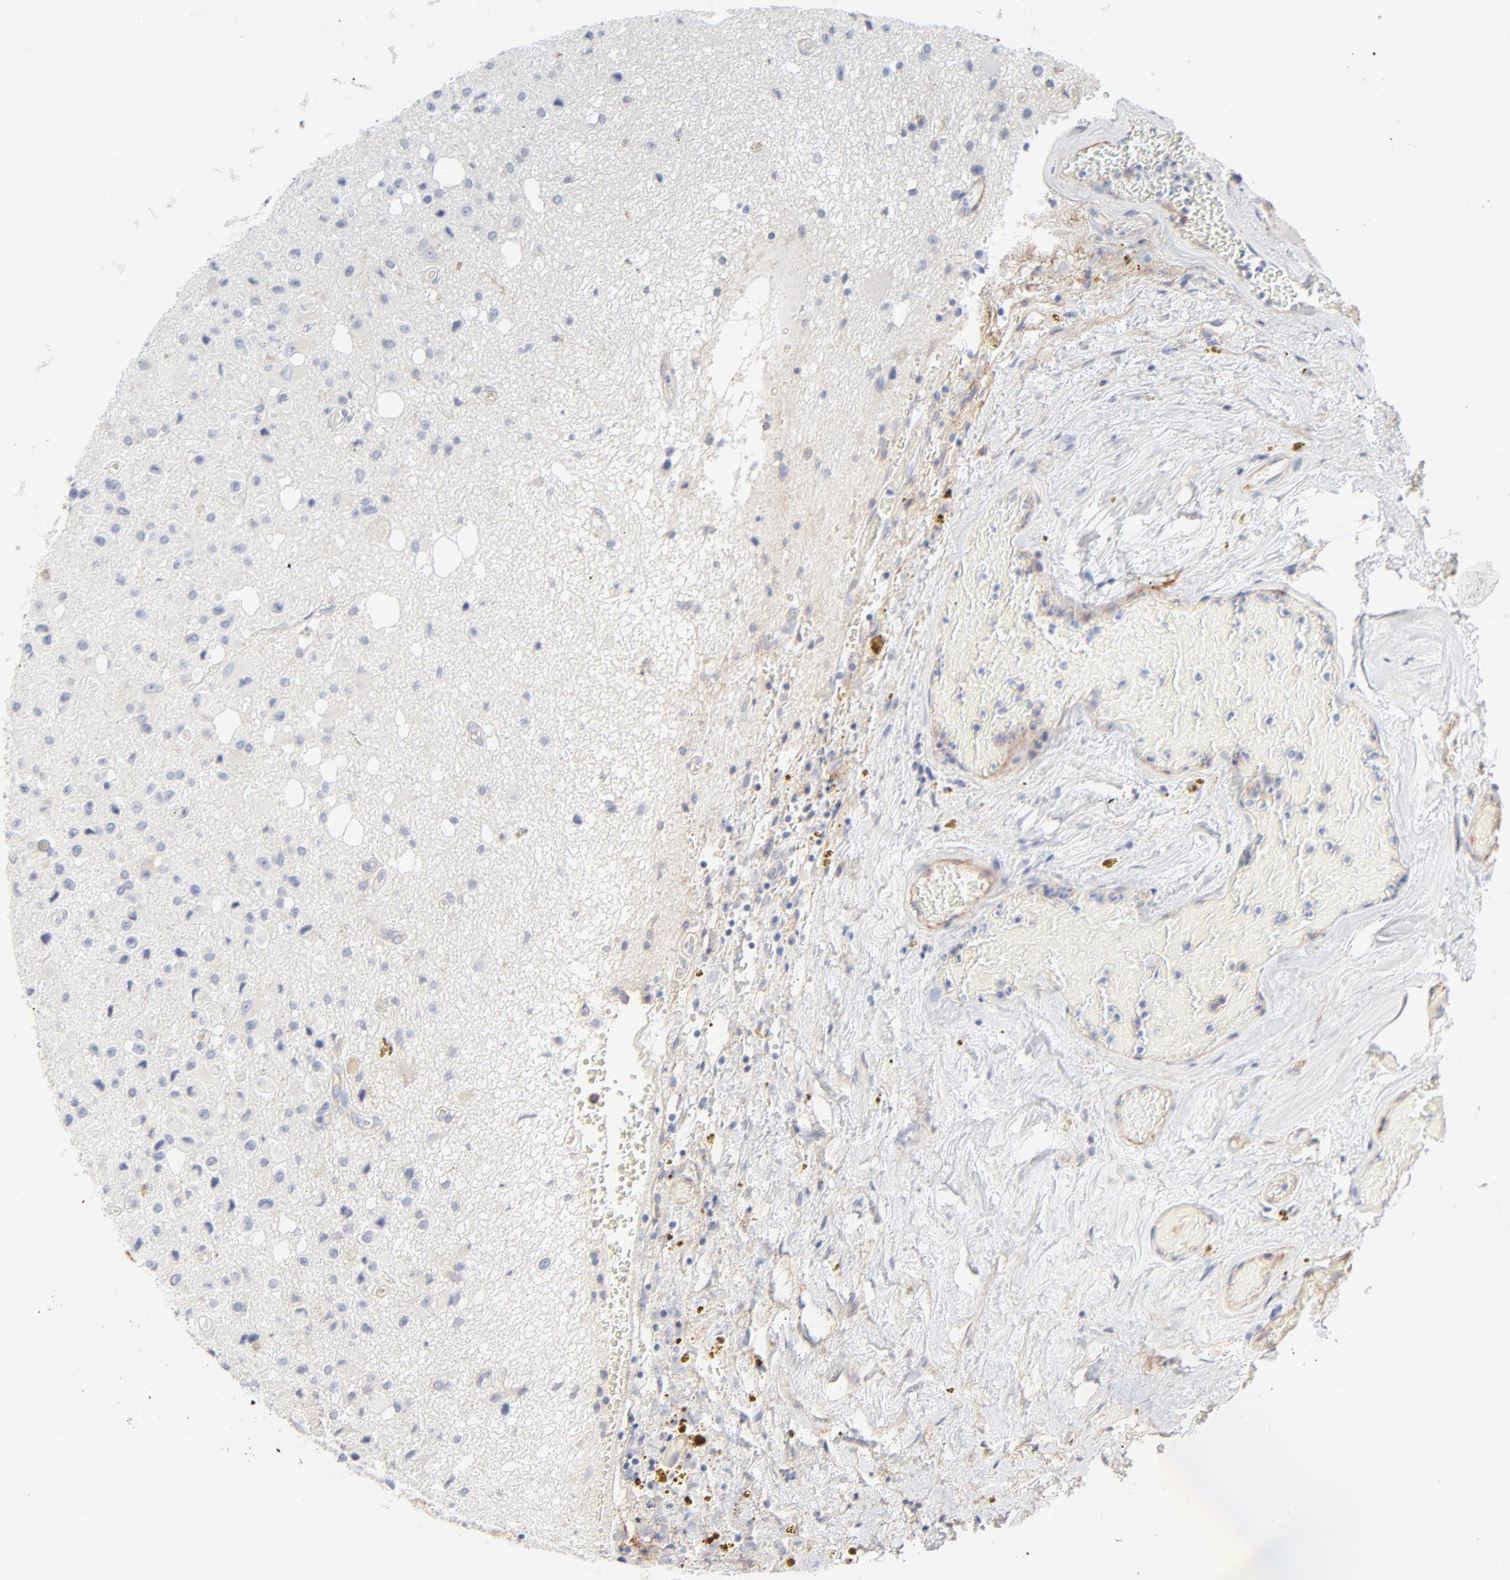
{"staining": {"intensity": "negative", "quantity": "none", "location": "none"}, "tissue": "glioma", "cell_type": "Tumor cells", "image_type": "cancer", "snomed": [{"axis": "morphology", "description": "Glioma, malignant, Low grade"}, {"axis": "topography", "description": "Brain"}], "caption": "High magnification brightfield microscopy of glioma stained with DAB (3,3'-diaminobenzidine) (brown) and counterstained with hematoxylin (blue): tumor cells show no significant expression.", "gene": "ITGA5", "patient": {"sex": "male", "age": 58}}